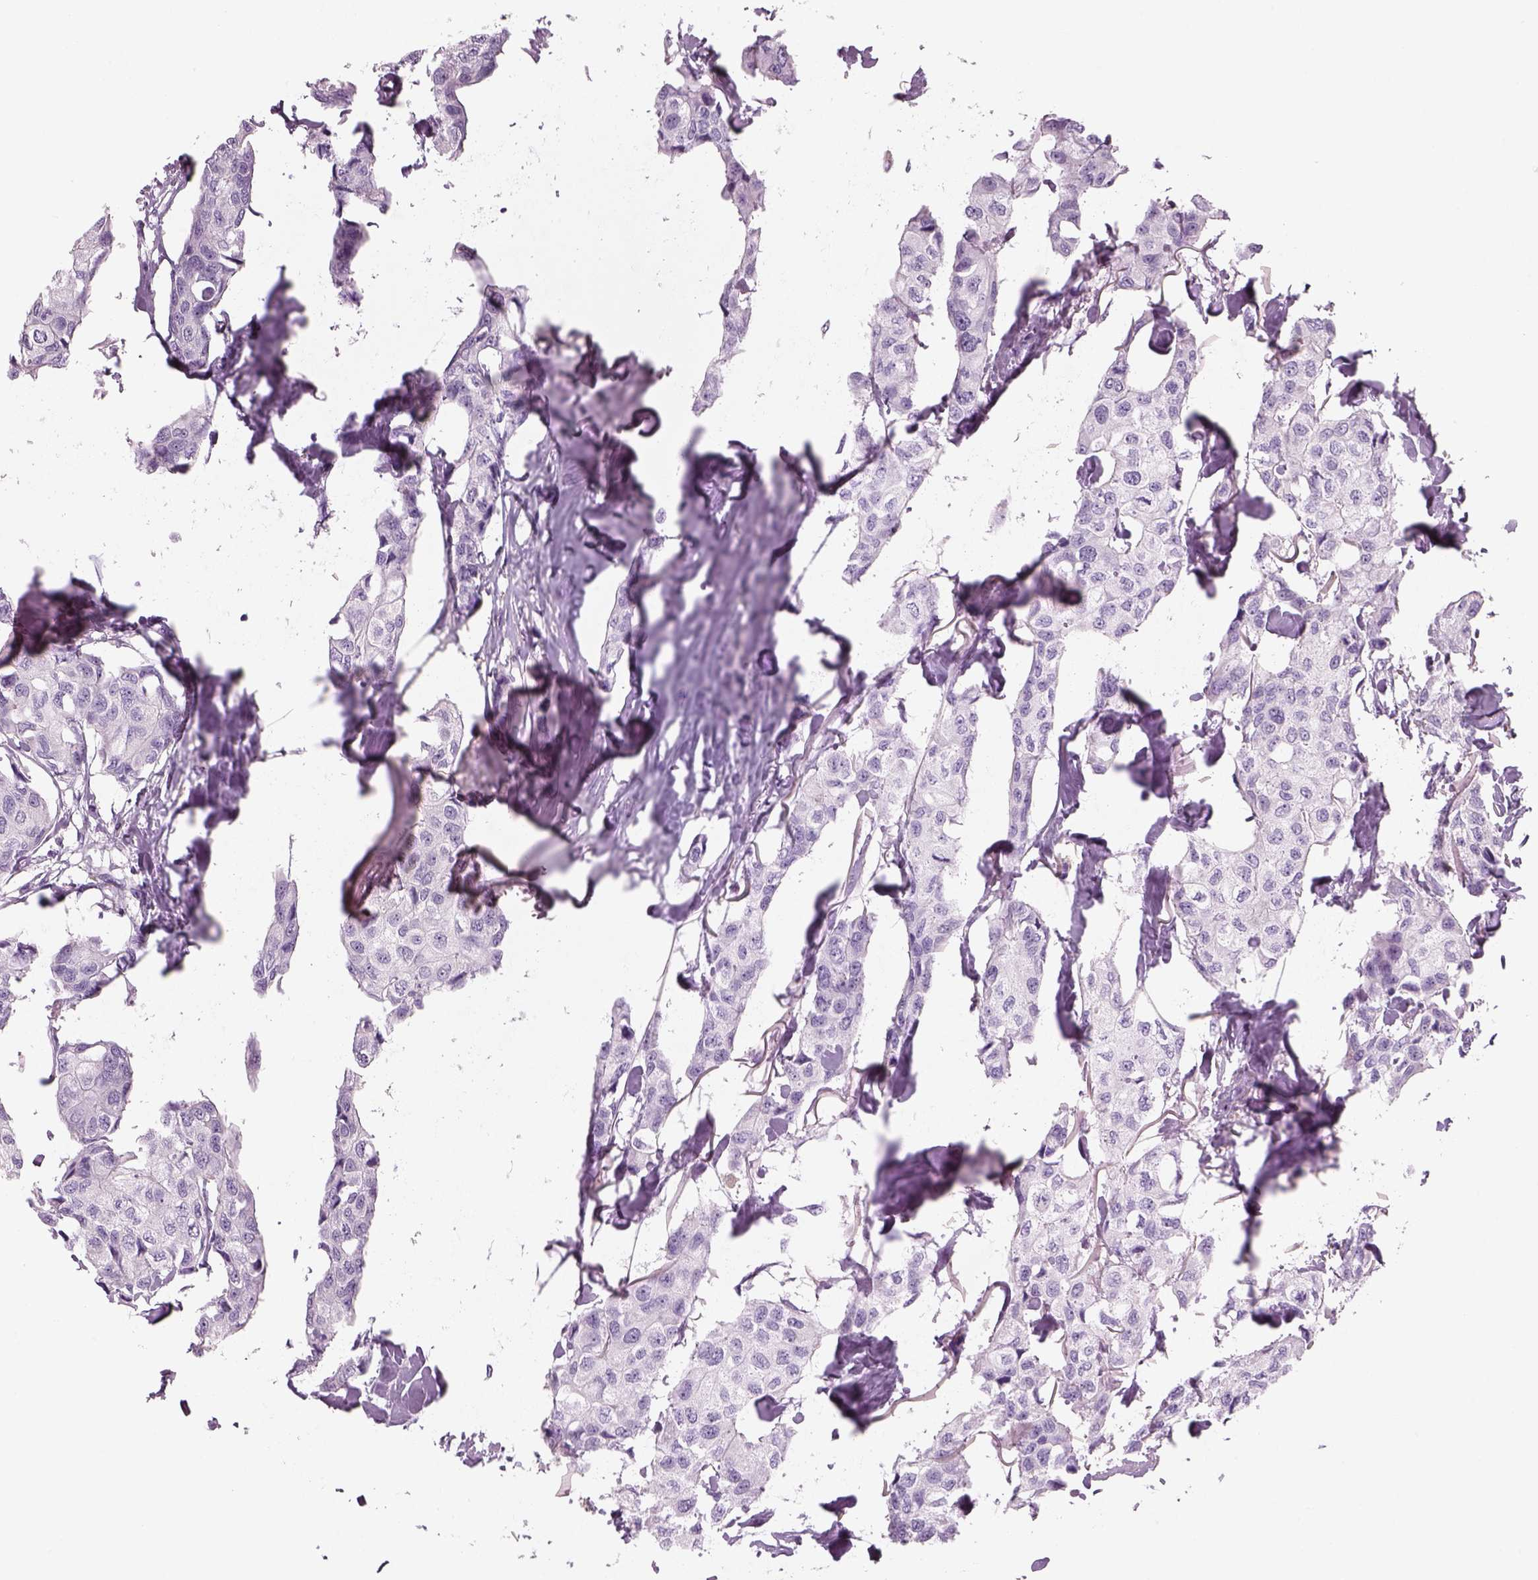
{"staining": {"intensity": "negative", "quantity": "none", "location": "none"}, "tissue": "breast cancer", "cell_type": "Tumor cells", "image_type": "cancer", "snomed": [{"axis": "morphology", "description": "Duct carcinoma"}, {"axis": "topography", "description": "Breast"}], "caption": "Breast infiltrating ductal carcinoma was stained to show a protein in brown. There is no significant positivity in tumor cells.", "gene": "SLC1A7", "patient": {"sex": "female", "age": 80}}